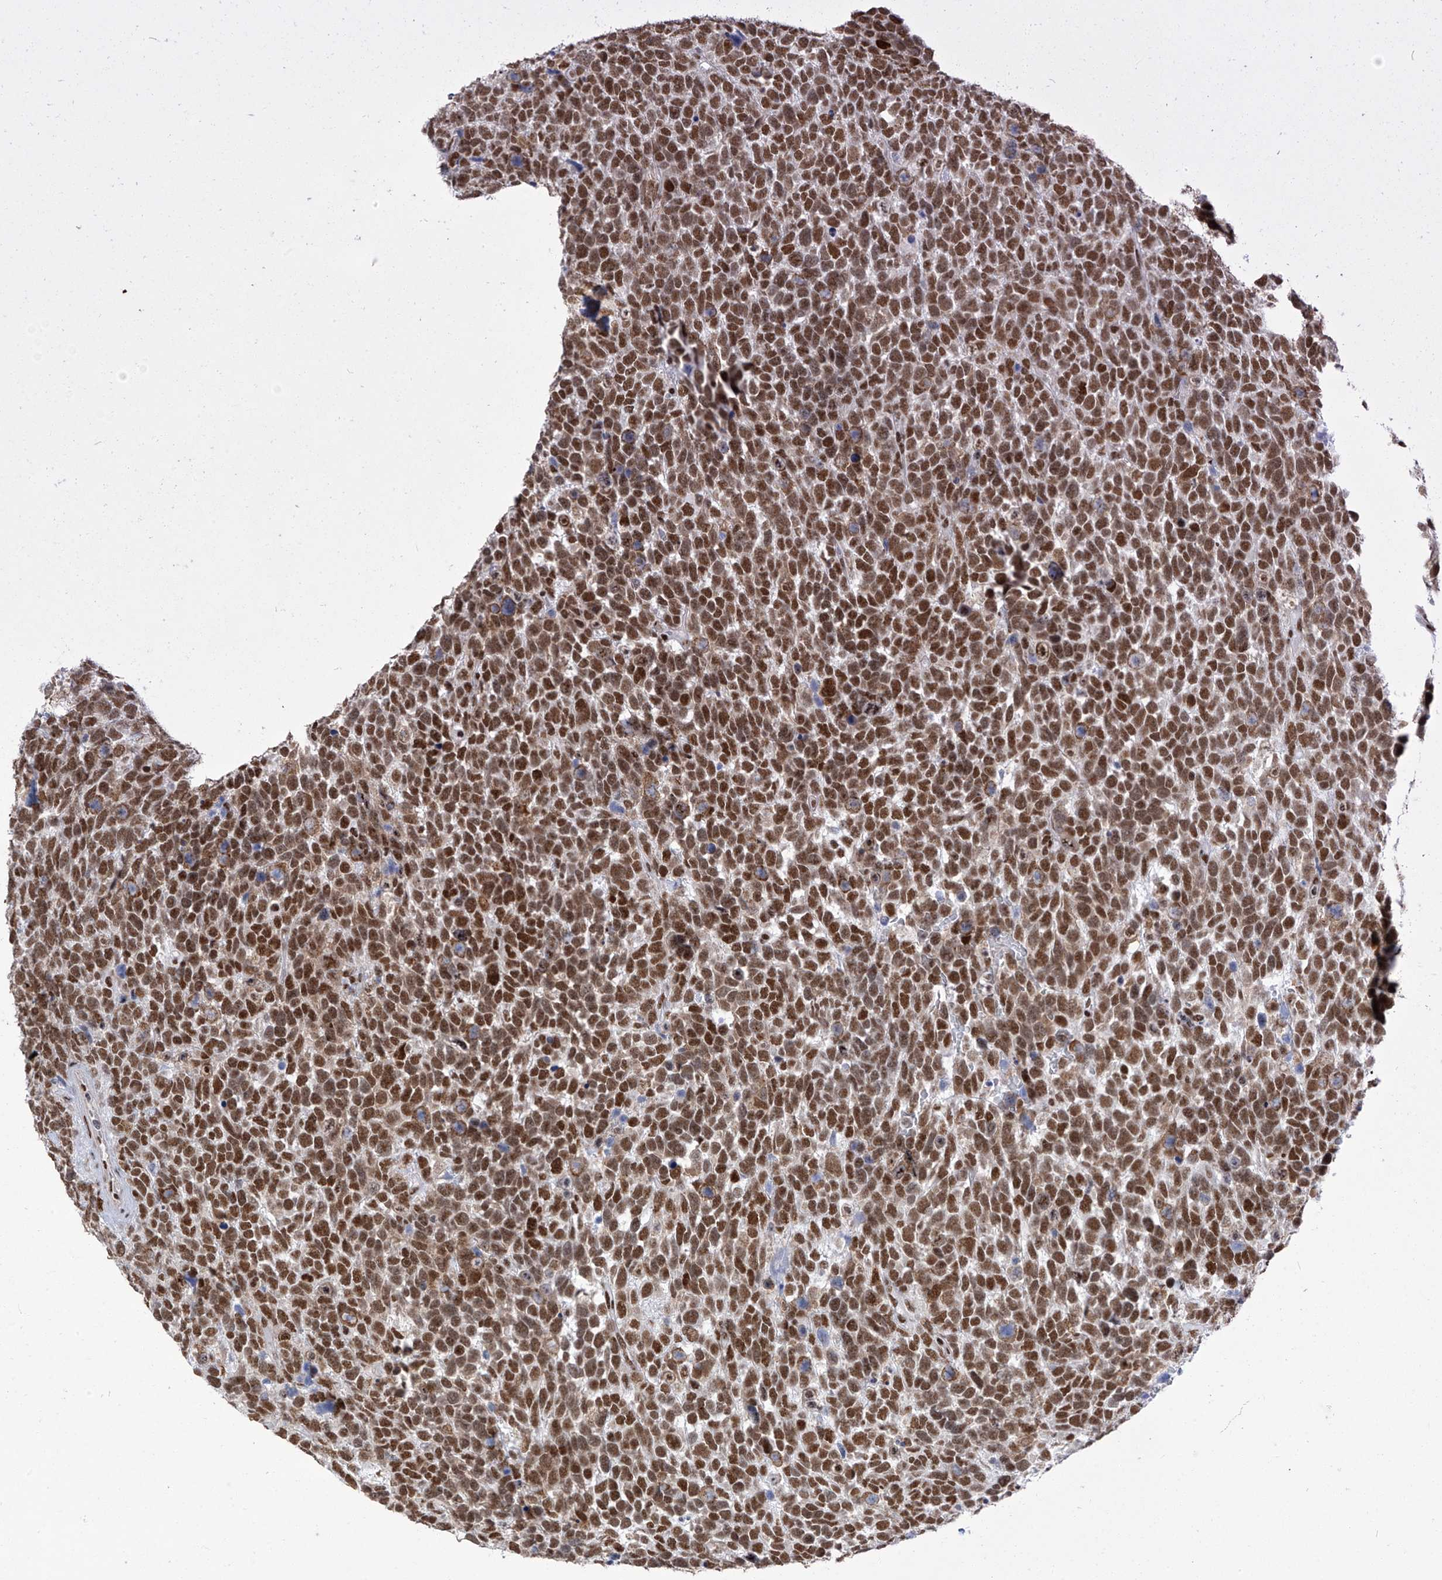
{"staining": {"intensity": "moderate", "quantity": ">75%", "location": "nuclear"}, "tissue": "urothelial cancer", "cell_type": "Tumor cells", "image_type": "cancer", "snomed": [{"axis": "morphology", "description": "Urothelial carcinoma, High grade"}, {"axis": "topography", "description": "Urinary bladder"}], "caption": "Immunohistochemistry photomicrograph of high-grade urothelial carcinoma stained for a protein (brown), which demonstrates medium levels of moderate nuclear positivity in approximately >75% of tumor cells.", "gene": "KHSRP", "patient": {"sex": "female", "age": 82}}